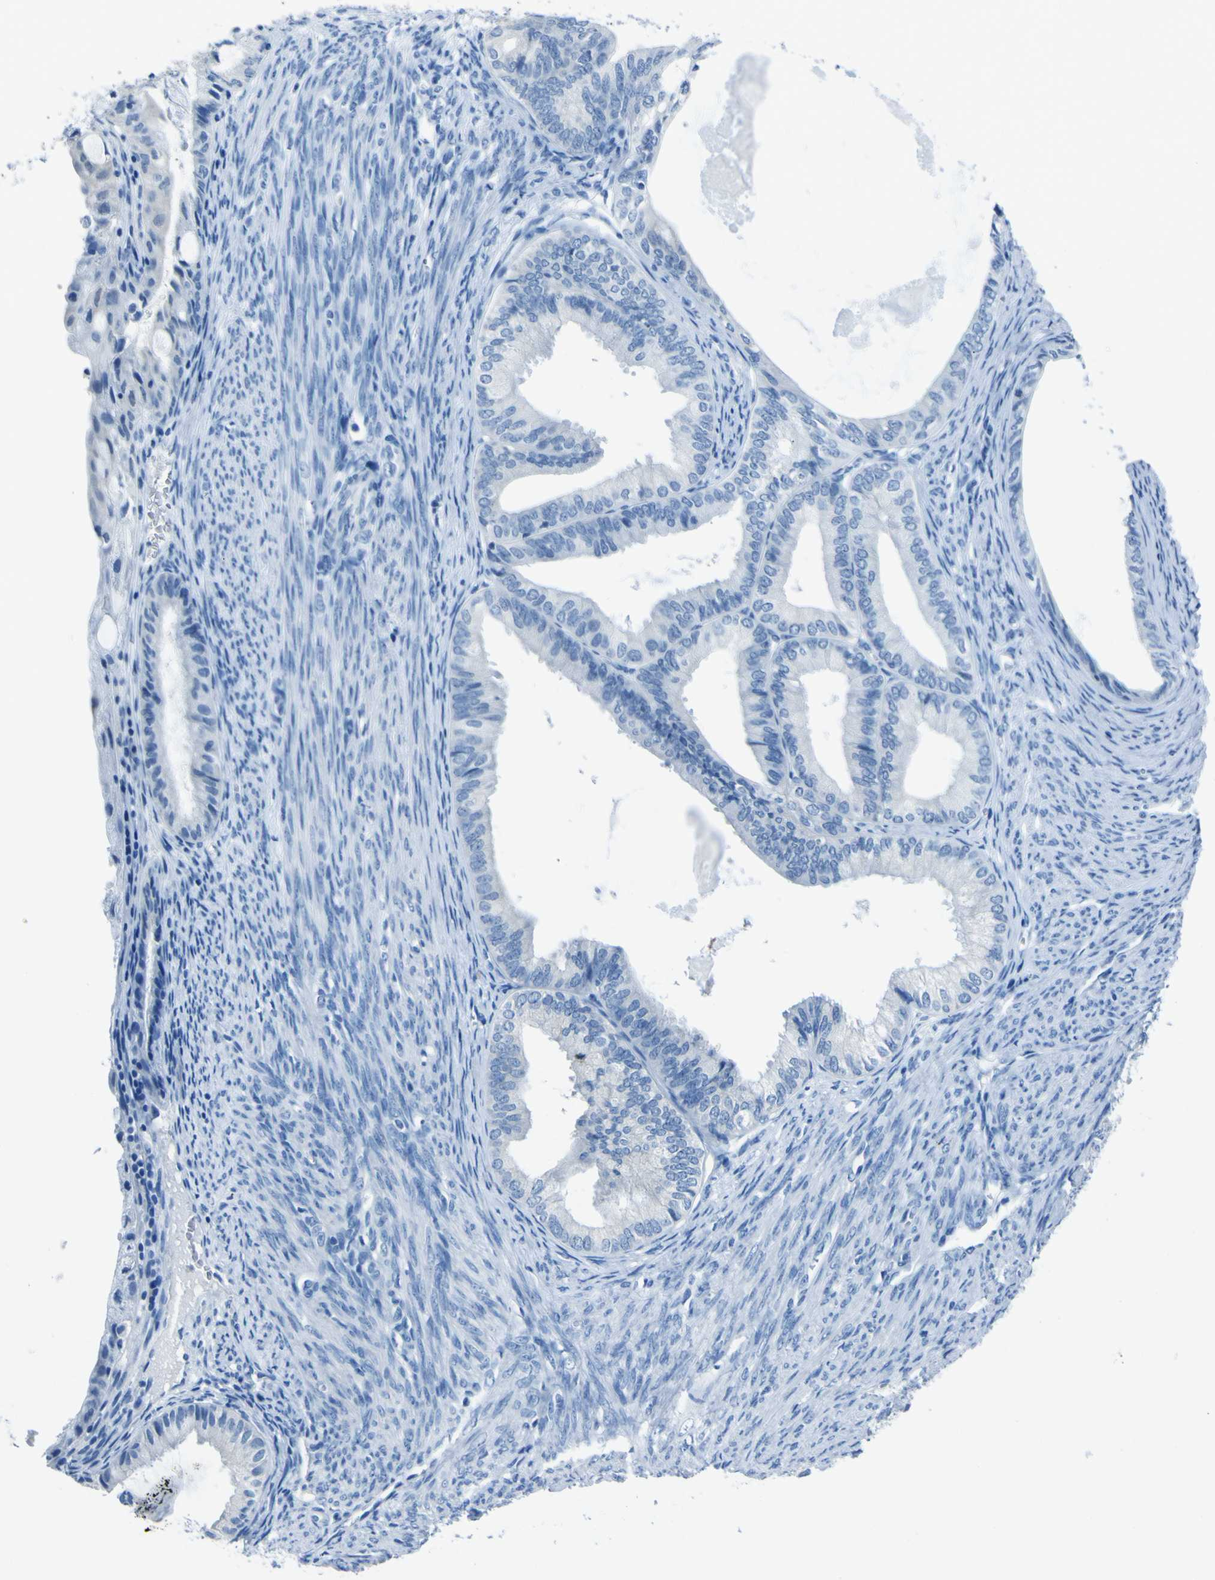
{"staining": {"intensity": "negative", "quantity": "none", "location": "none"}, "tissue": "endometrial cancer", "cell_type": "Tumor cells", "image_type": "cancer", "snomed": [{"axis": "morphology", "description": "Adenocarcinoma, NOS"}, {"axis": "topography", "description": "Endometrium"}], "caption": "Tumor cells are negative for protein expression in human adenocarcinoma (endometrial). (DAB immunohistochemistry, high magnification).", "gene": "PHKG1", "patient": {"sex": "female", "age": 86}}